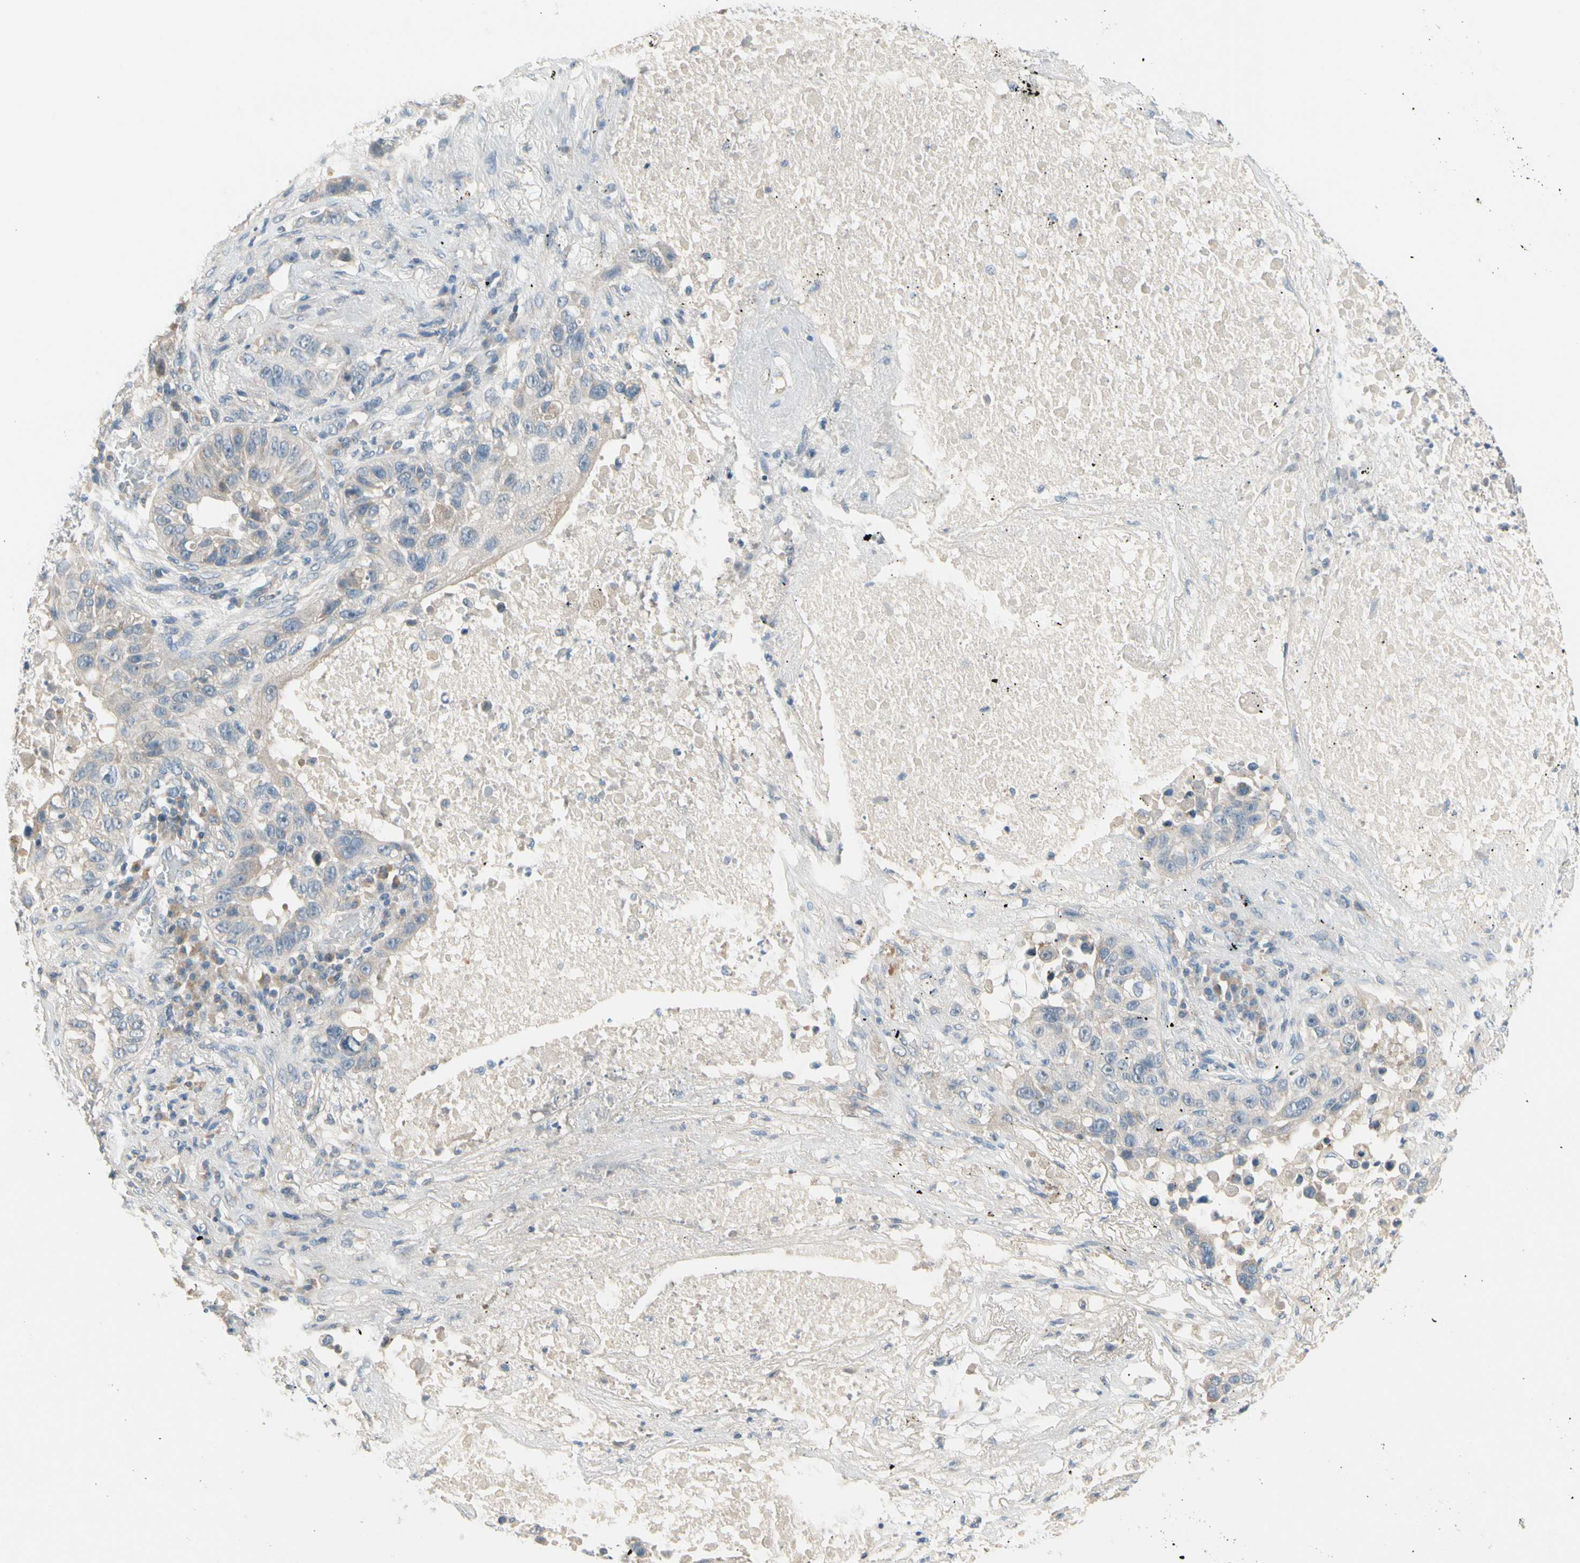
{"staining": {"intensity": "weak", "quantity": "<25%", "location": "cytoplasmic/membranous"}, "tissue": "lung cancer", "cell_type": "Tumor cells", "image_type": "cancer", "snomed": [{"axis": "morphology", "description": "Squamous cell carcinoma, NOS"}, {"axis": "topography", "description": "Lung"}], "caption": "The photomicrograph shows no staining of tumor cells in squamous cell carcinoma (lung). (DAB (3,3'-diaminobenzidine) immunohistochemistry visualized using brightfield microscopy, high magnification).", "gene": "PIP5K1B", "patient": {"sex": "male", "age": 57}}